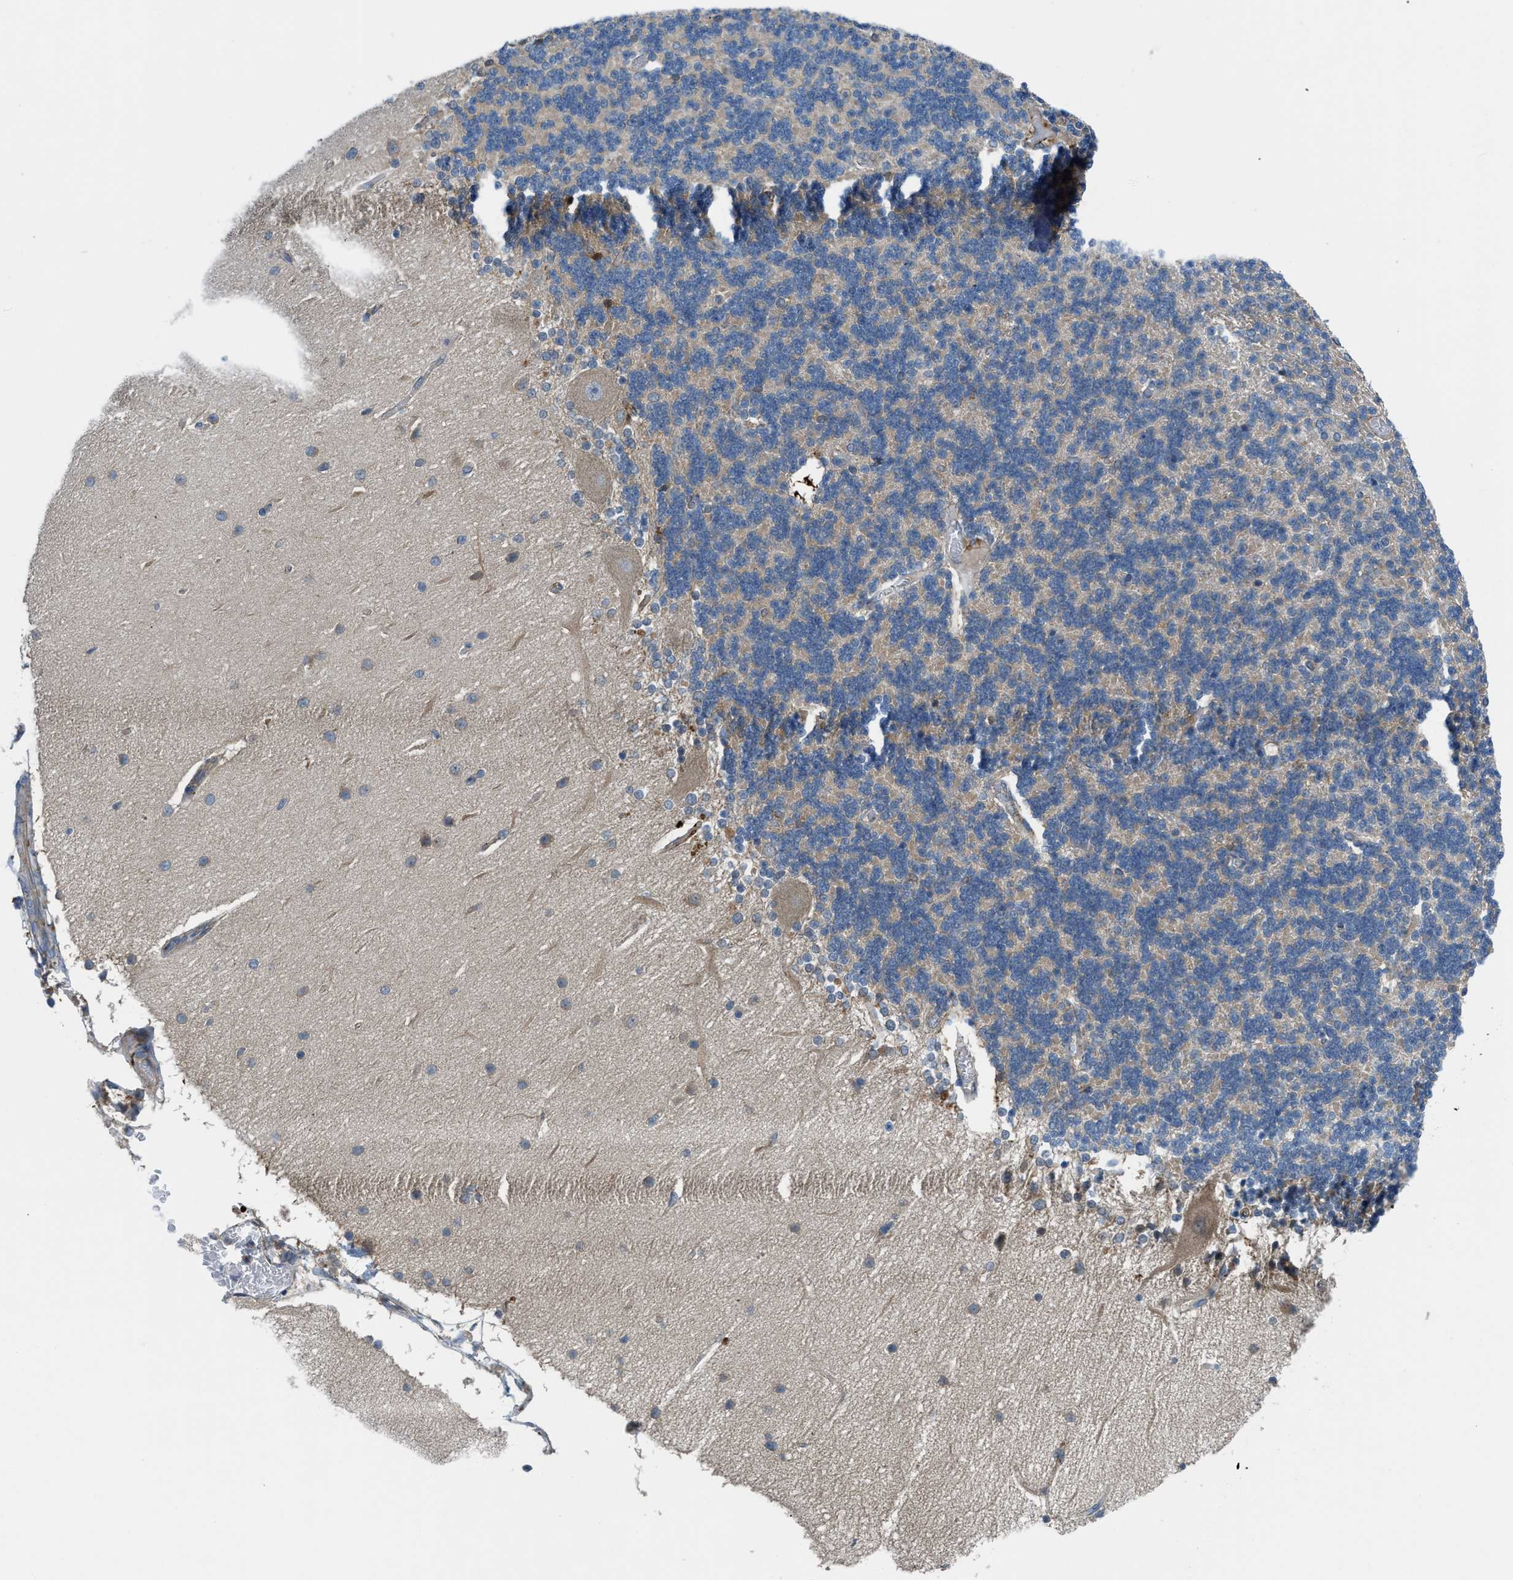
{"staining": {"intensity": "weak", "quantity": ">75%", "location": "cytoplasmic/membranous"}, "tissue": "cerebellum", "cell_type": "Cells in granular layer", "image_type": "normal", "snomed": [{"axis": "morphology", "description": "Normal tissue, NOS"}, {"axis": "topography", "description": "Cerebellum"}], "caption": "Immunohistochemical staining of normal human cerebellum reveals weak cytoplasmic/membranous protein expression in approximately >75% of cells in granular layer. (brown staining indicates protein expression, while blue staining denotes nuclei).", "gene": "BAZ2B", "patient": {"sex": "female", "age": 54}}